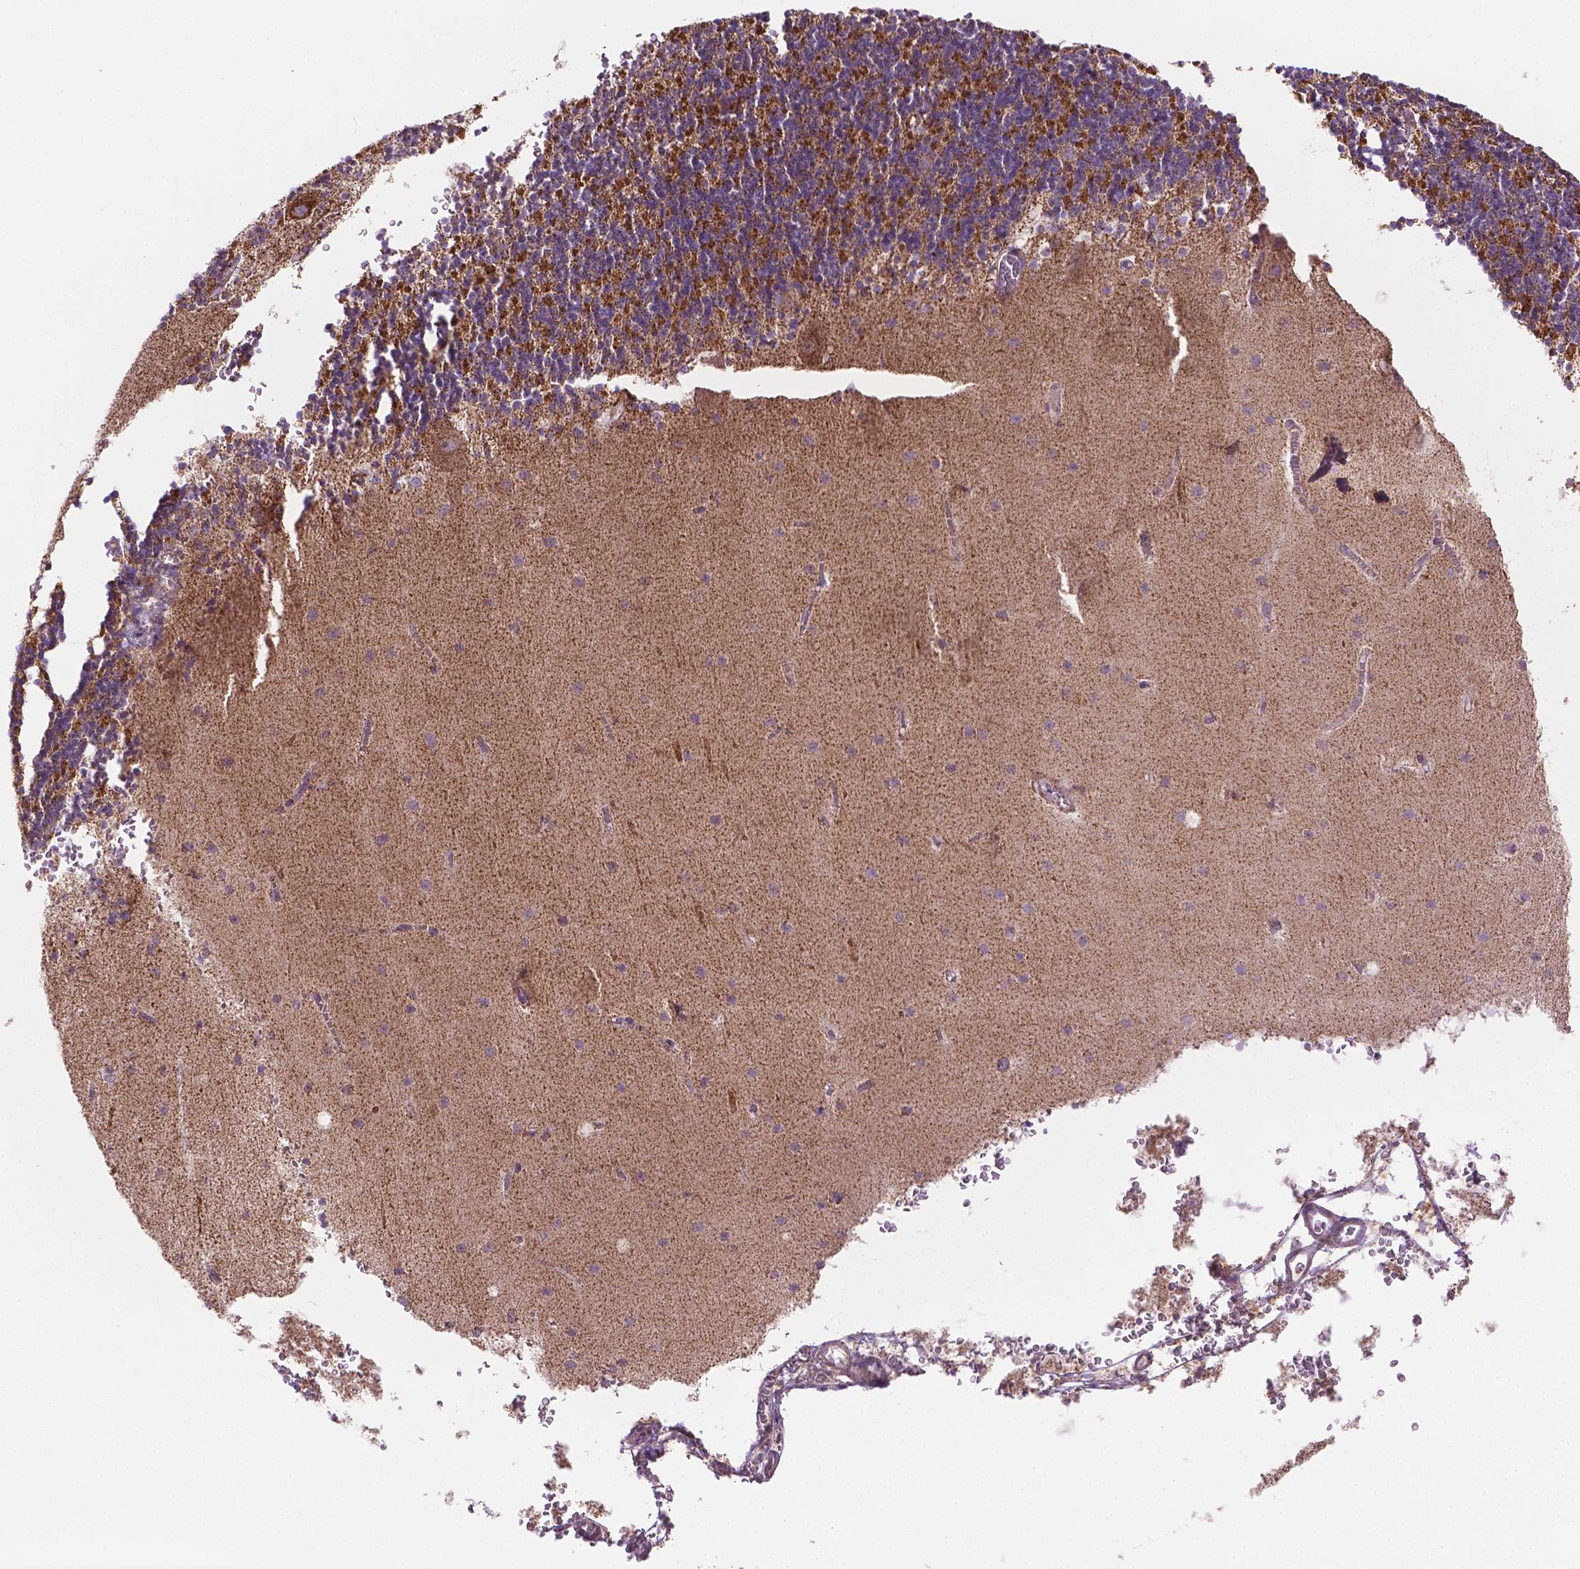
{"staining": {"intensity": "moderate", "quantity": ">75%", "location": "cytoplasmic/membranous"}, "tissue": "cerebellum", "cell_type": "Cells in granular layer", "image_type": "normal", "snomed": [{"axis": "morphology", "description": "Normal tissue, NOS"}, {"axis": "topography", "description": "Cerebellum"}], "caption": "The photomicrograph shows staining of unremarkable cerebellum, revealing moderate cytoplasmic/membranous protein expression (brown color) within cells in granular layer. Immunohistochemistry stains the protein of interest in brown and the nuclei are stained blue.", "gene": "PIBF1", "patient": {"sex": "male", "age": 70}}